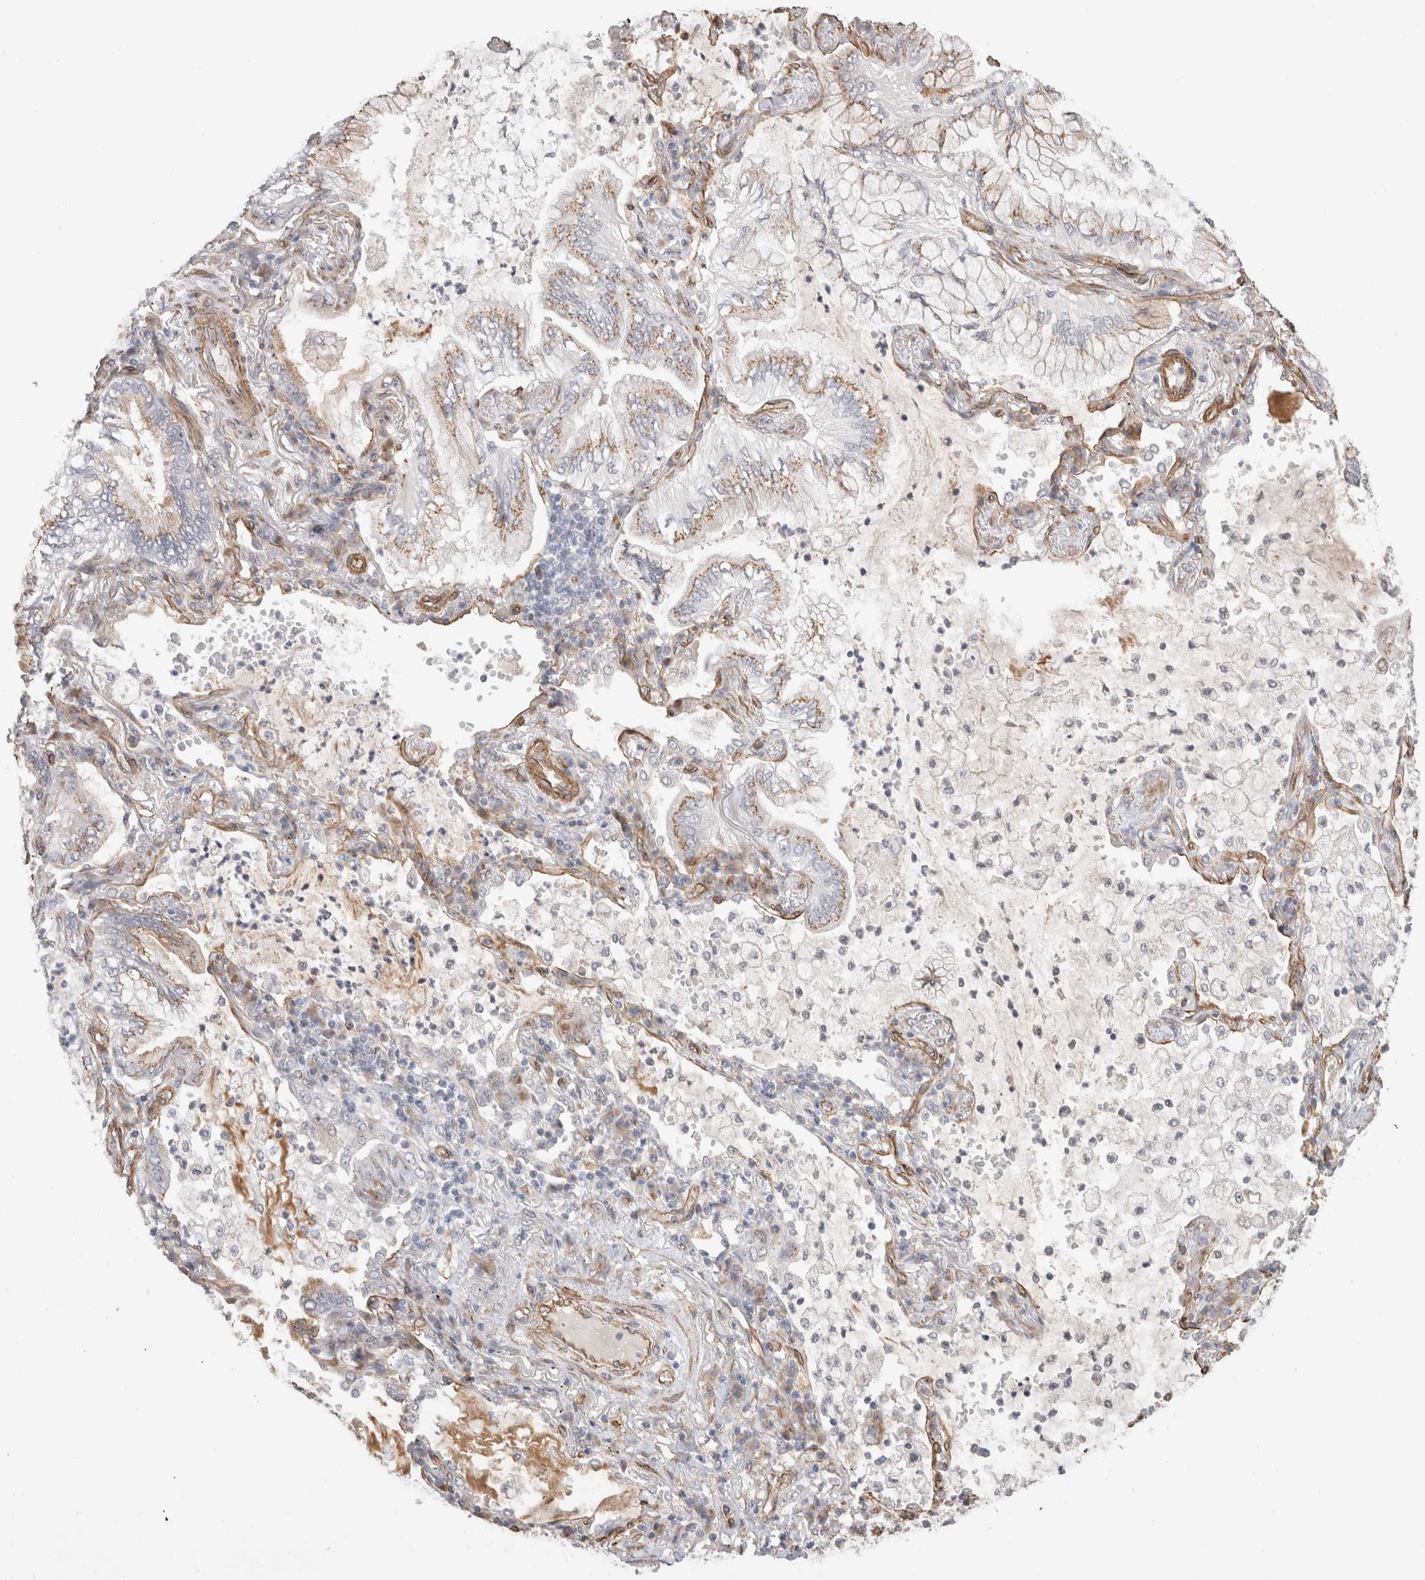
{"staining": {"intensity": "moderate", "quantity": "25%-75%", "location": "cytoplasmic/membranous"}, "tissue": "lung cancer", "cell_type": "Tumor cells", "image_type": "cancer", "snomed": [{"axis": "morphology", "description": "Adenocarcinoma, NOS"}, {"axis": "topography", "description": "Lung"}], "caption": "A medium amount of moderate cytoplasmic/membranous expression is appreciated in approximately 25%-75% of tumor cells in adenocarcinoma (lung) tissue.", "gene": "CAAP1", "patient": {"sex": "female", "age": 70}}